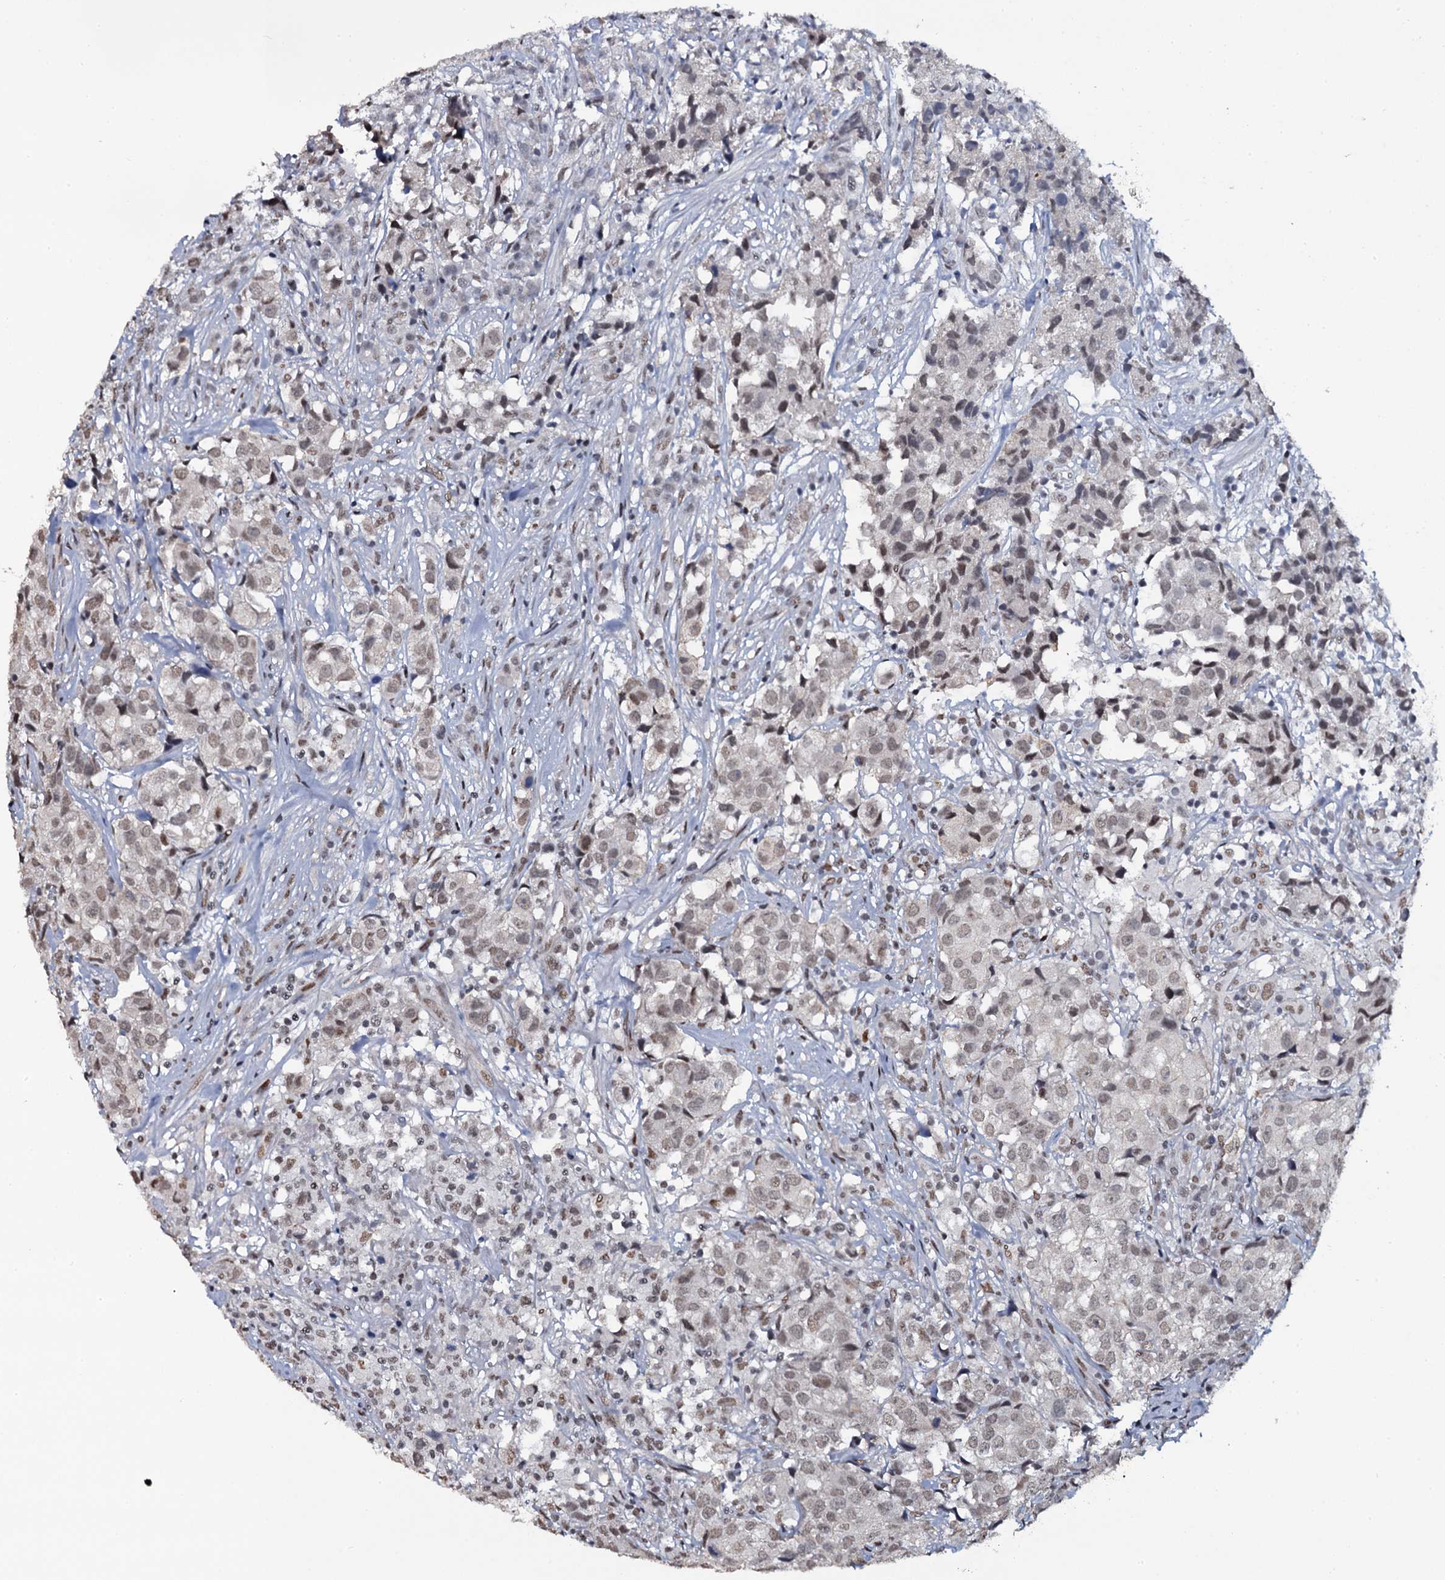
{"staining": {"intensity": "weak", "quantity": ">75%", "location": "nuclear"}, "tissue": "urothelial cancer", "cell_type": "Tumor cells", "image_type": "cancer", "snomed": [{"axis": "morphology", "description": "Urothelial carcinoma, High grade"}, {"axis": "topography", "description": "Urinary bladder"}], "caption": "This image shows high-grade urothelial carcinoma stained with immunohistochemistry (IHC) to label a protein in brown. The nuclear of tumor cells show weak positivity for the protein. Nuclei are counter-stained blue.", "gene": "SH2D4B", "patient": {"sex": "female", "age": 75}}